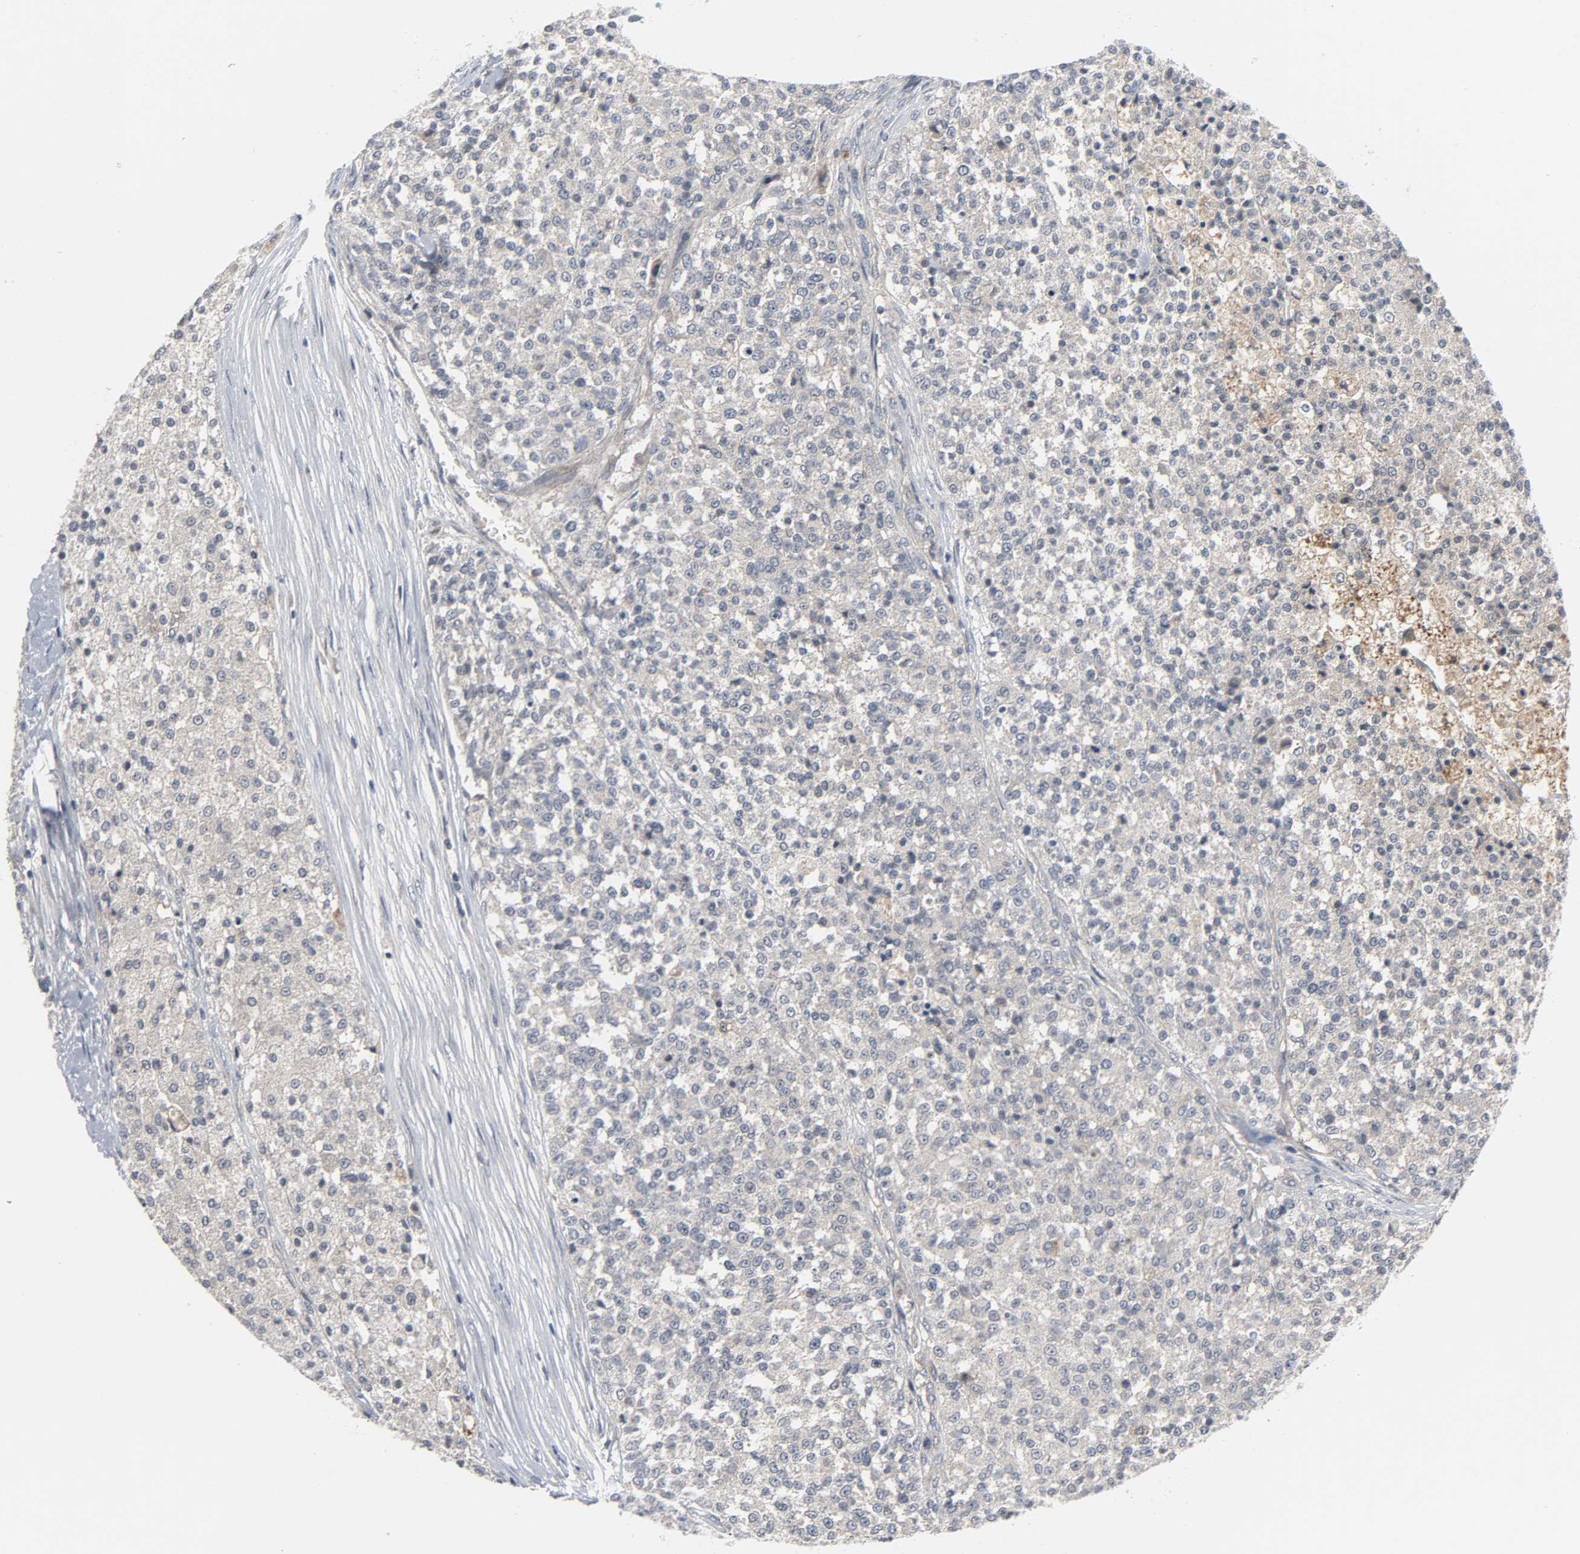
{"staining": {"intensity": "weak", "quantity": "25%-75%", "location": "cytoplasmic/membranous"}, "tissue": "testis cancer", "cell_type": "Tumor cells", "image_type": "cancer", "snomed": [{"axis": "morphology", "description": "Seminoma, NOS"}, {"axis": "topography", "description": "Testis"}], "caption": "Weak cytoplasmic/membranous expression is present in approximately 25%-75% of tumor cells in testis cancer (seminoma).", "gene": "CLIP1", "patient": {"sex": "male", "age": 59}}